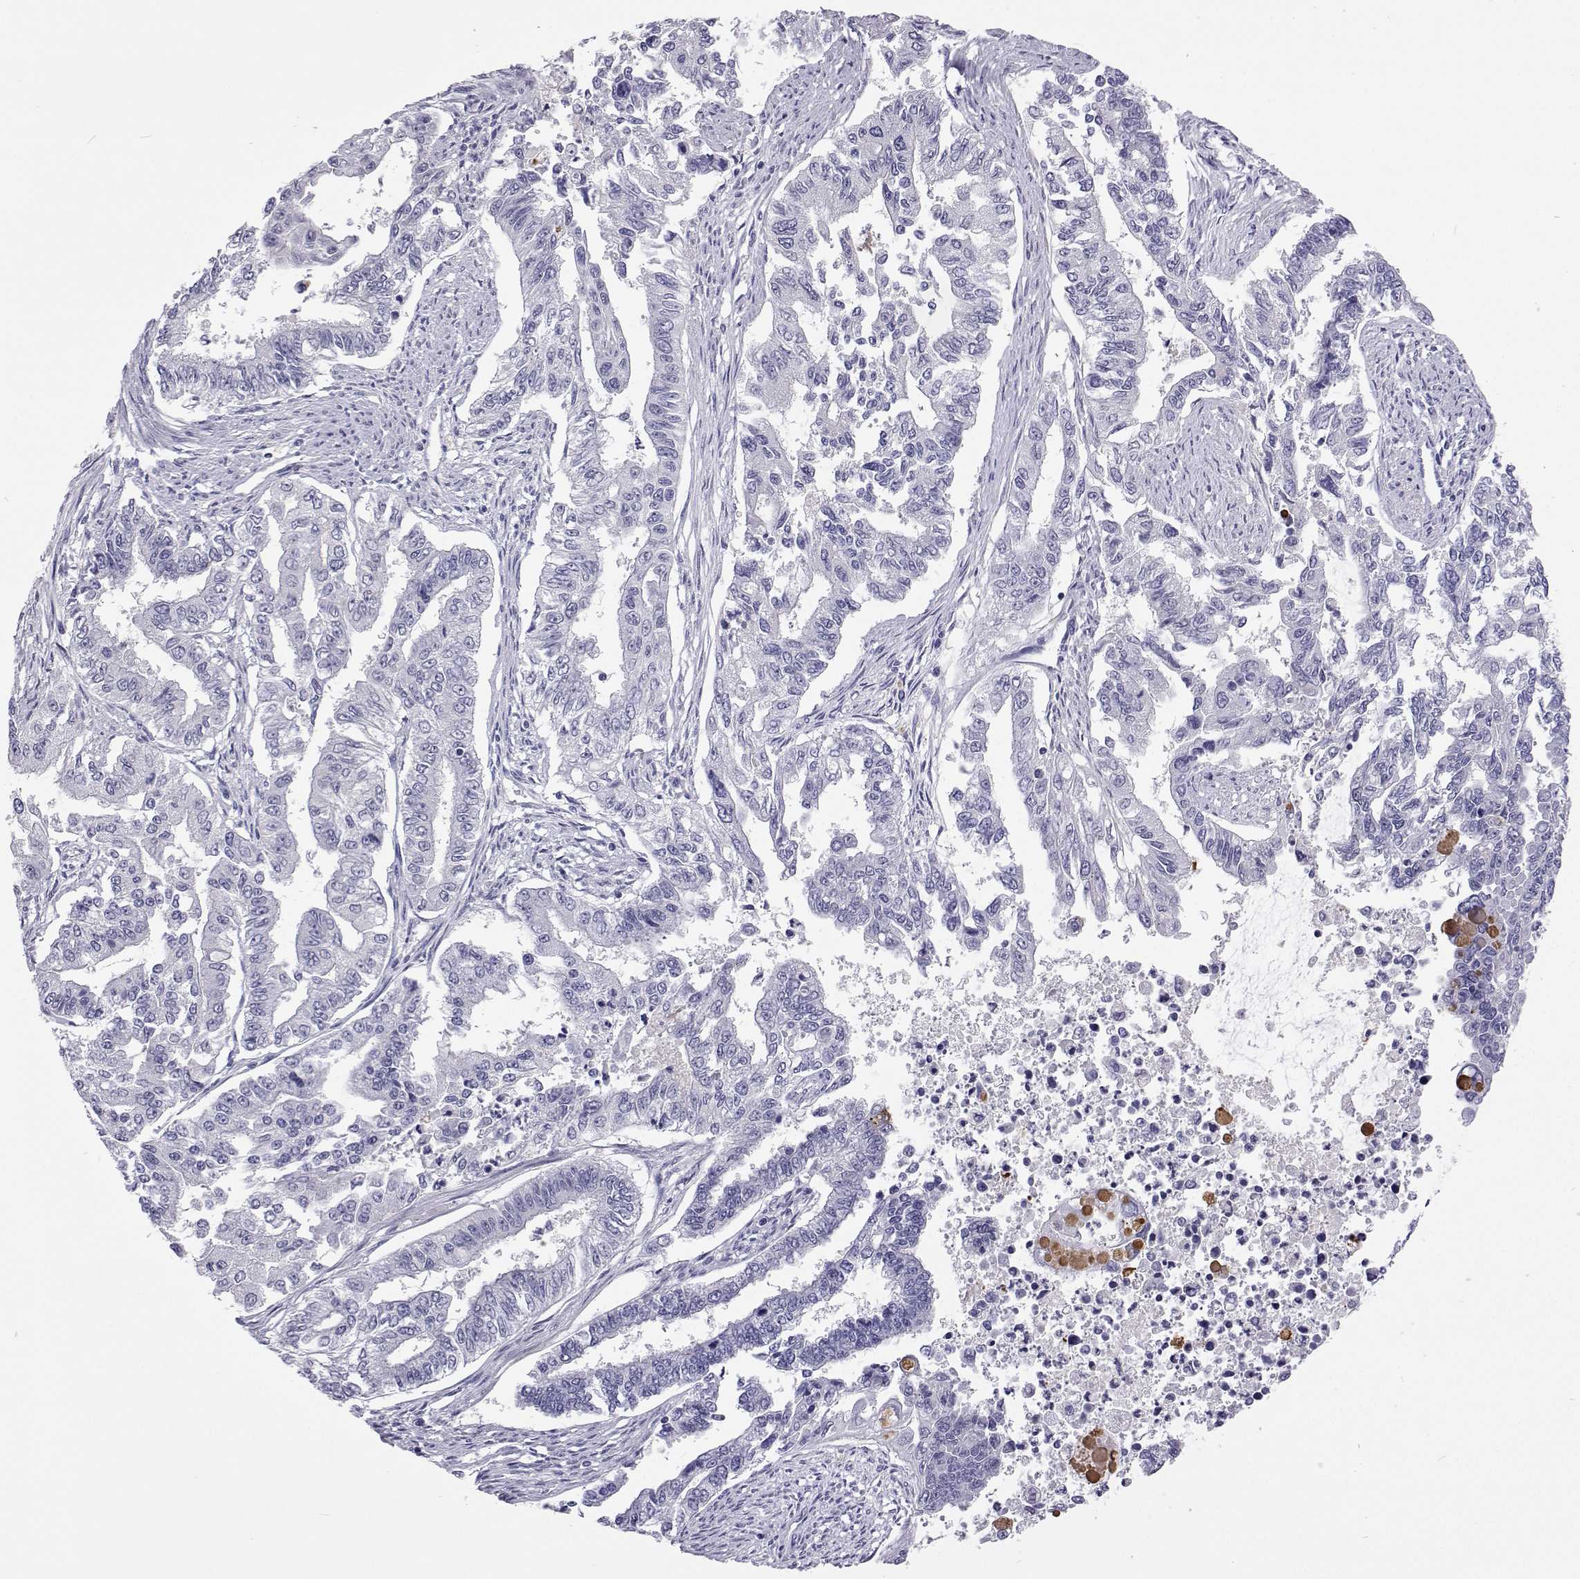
{"staining": {"intensity": "negative", "quantity": "none", "location": "none"}, "tissue": "endometrial cancer", "cell_type": "Tumor cells", "image_type": "cancer", "snomed": [{"axis": "morphology", "description": "Adenocarcinoma, NOS"}, {"axis": "topography", "description": "Uterus"}], "caption": "DAB (3,3'-diaminobenzidine) immunohistochemical staining of endometrial cancer (adenocarcinoma) displays no significant positivity in tumor cells.", "gene": "GALM", "patient": {"sex": "female", "age": 59}}